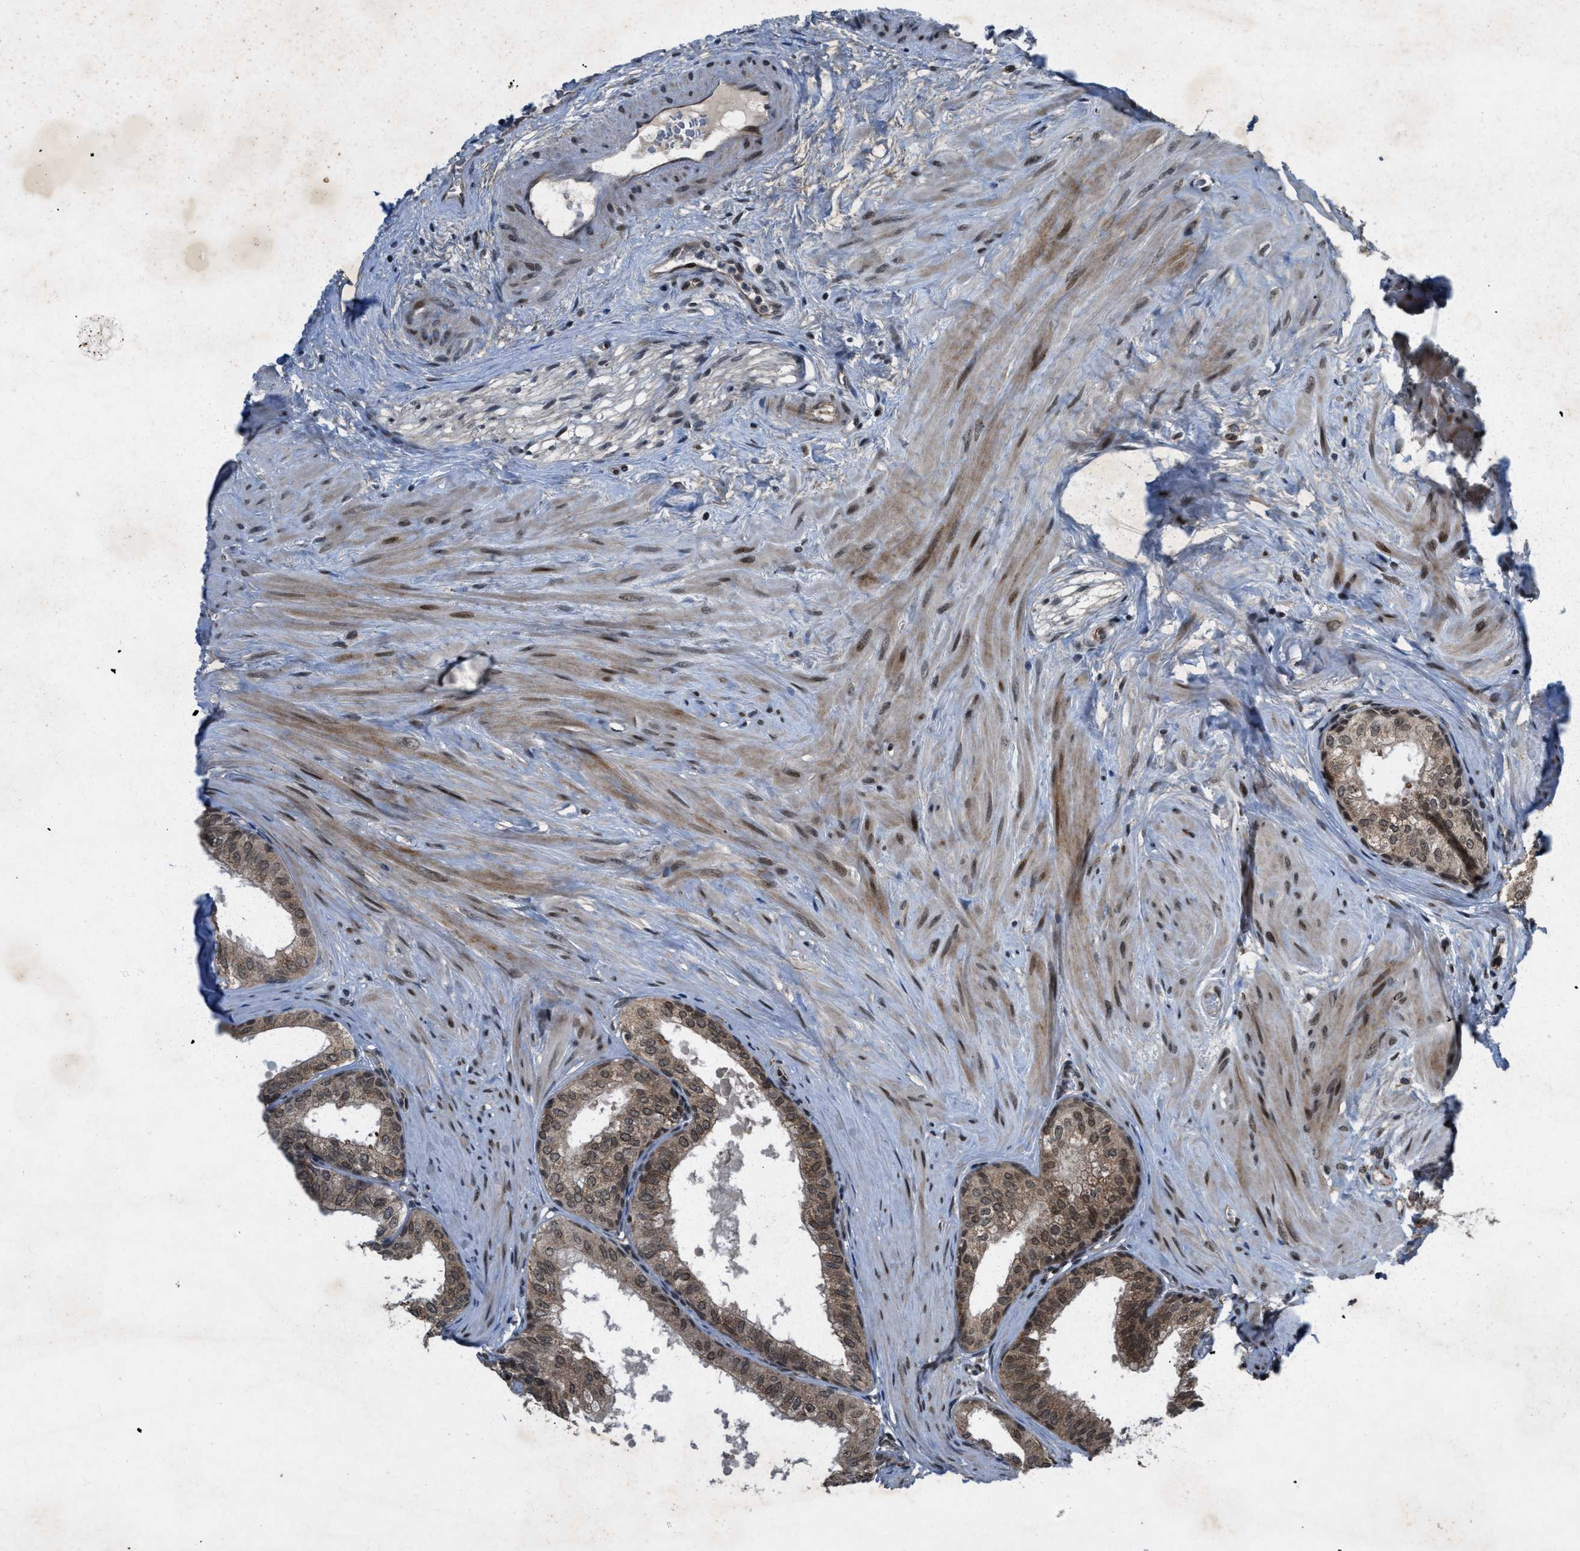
{"staining": {"intensity": "weak", "quantity": ">75%", "location": "cytoplasmic/membranous,nuclear"}, "tissue": "seminal vesicle", "cell_type": "Glandular cells", "image_type": "normal", "snomed": [{"axis": "morphology", "description": "Normal tissue, NOS"}, {"axis": "topography", "description": "Prostate"}, {"axis": "topography", "description": "Seminal veicle"}], "caption": "Seminal vesicle stained with DAB IHC shows low levels of weak cytoplasmic/membranous,nuclear staining in about >75% of glandular cells.", "gene": "ZNHIT1", "patient": {"sex": "male", "age": 60}}